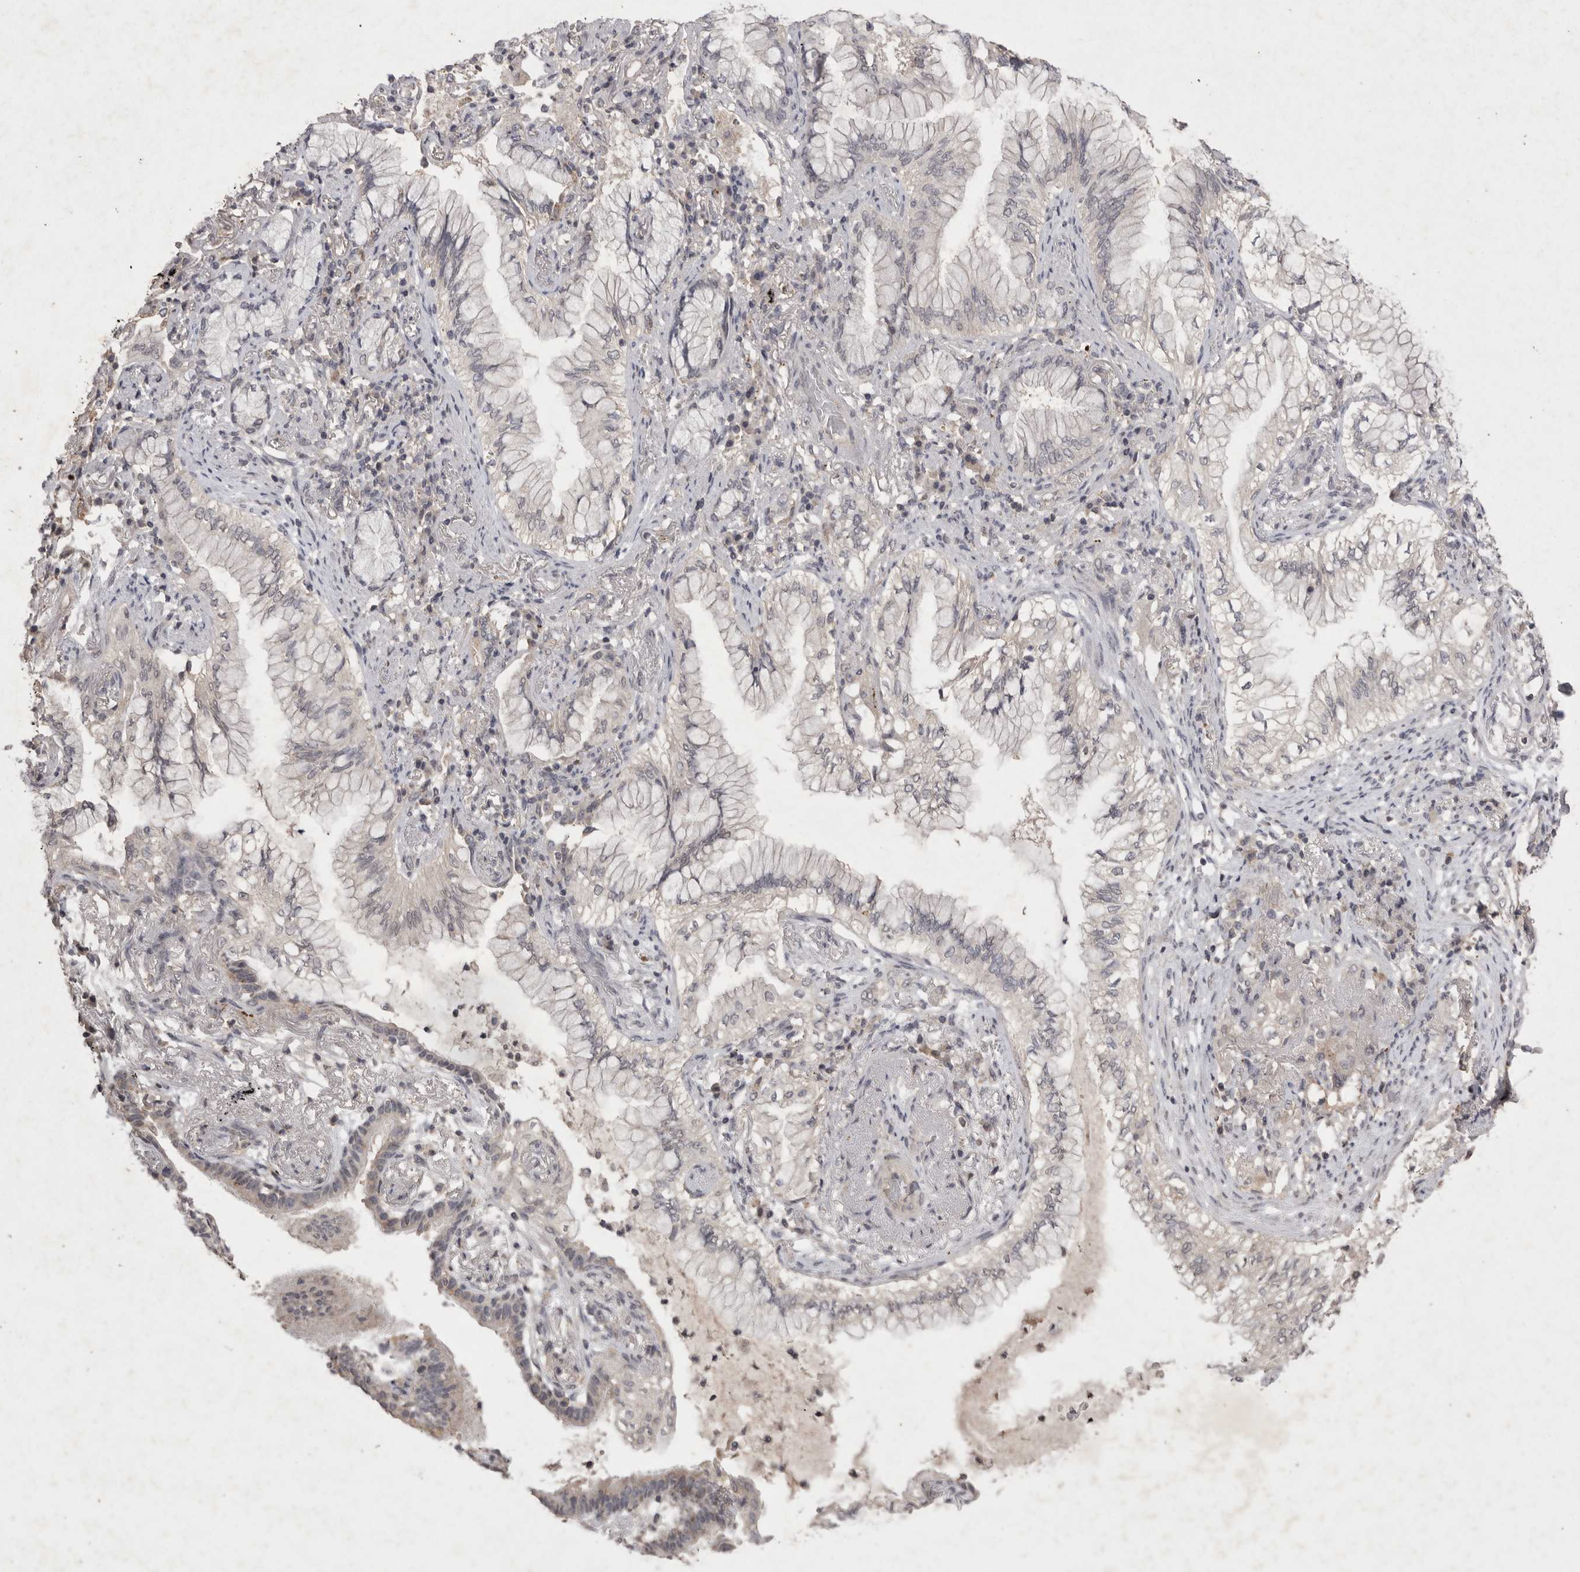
{"staining": {"intensity": "negative", "quantity": "none", "location": "none"}, "tissue": "lung cancer", "cell_type": "Tumor cells", "image_type": "cancer", "snomed": [{"axis": "morphology", "description": "Adenocarcinoma, NOS"}, {"axis": "topography", "description": "Lung"}], "caption": "DAB immunohistochemical staining of human lung cancer (adenocarcinoma) reveals no significant positivity in tumor cells.", "gene": "APLNR", "patient": {"sex": "female", "age": 70}}